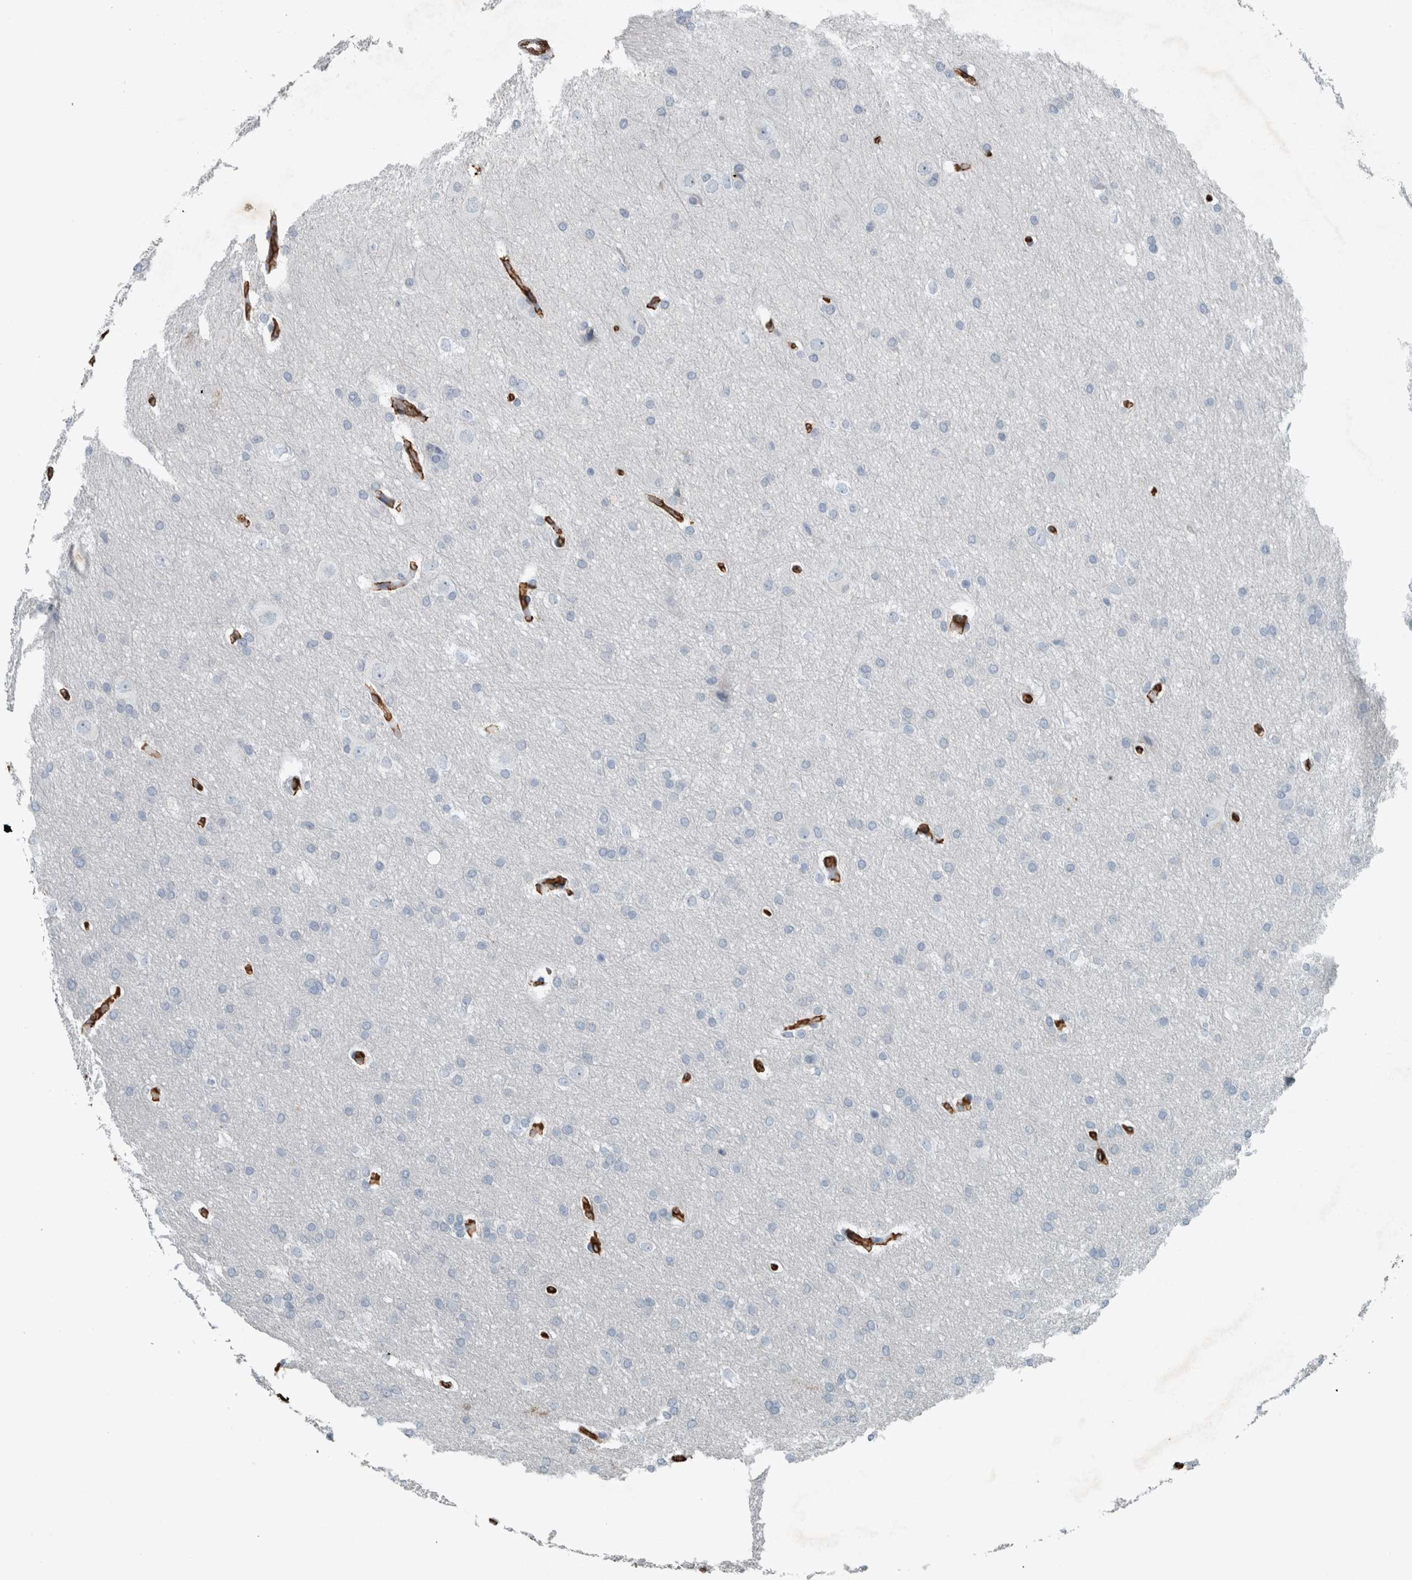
{"staining": {"intensity": "negative", "quantity": "none", "location": "none"}, "tissue": "glioma", "cell_type": "Tumor cells", "image_type": "cancer", "snomed": [{"axis": "morphology", "description": "Glioma, malignant, Low grade"}, {"axis": "topography", "description": "Brain"}], "caption": "Immunohistochemistry photomicrograph of neoplastic tissue: glioma stained with DAB (3,3'-diaminobenzidine) exhibits no significant protein staining in tumor cells. Brightfield microscopy of immunohistochemistry stained with DAB (brown) and hematoxylin (blue), captured at high magnification.", "gene": "LBP", "patient": {"sex": "female", "age": 37}}